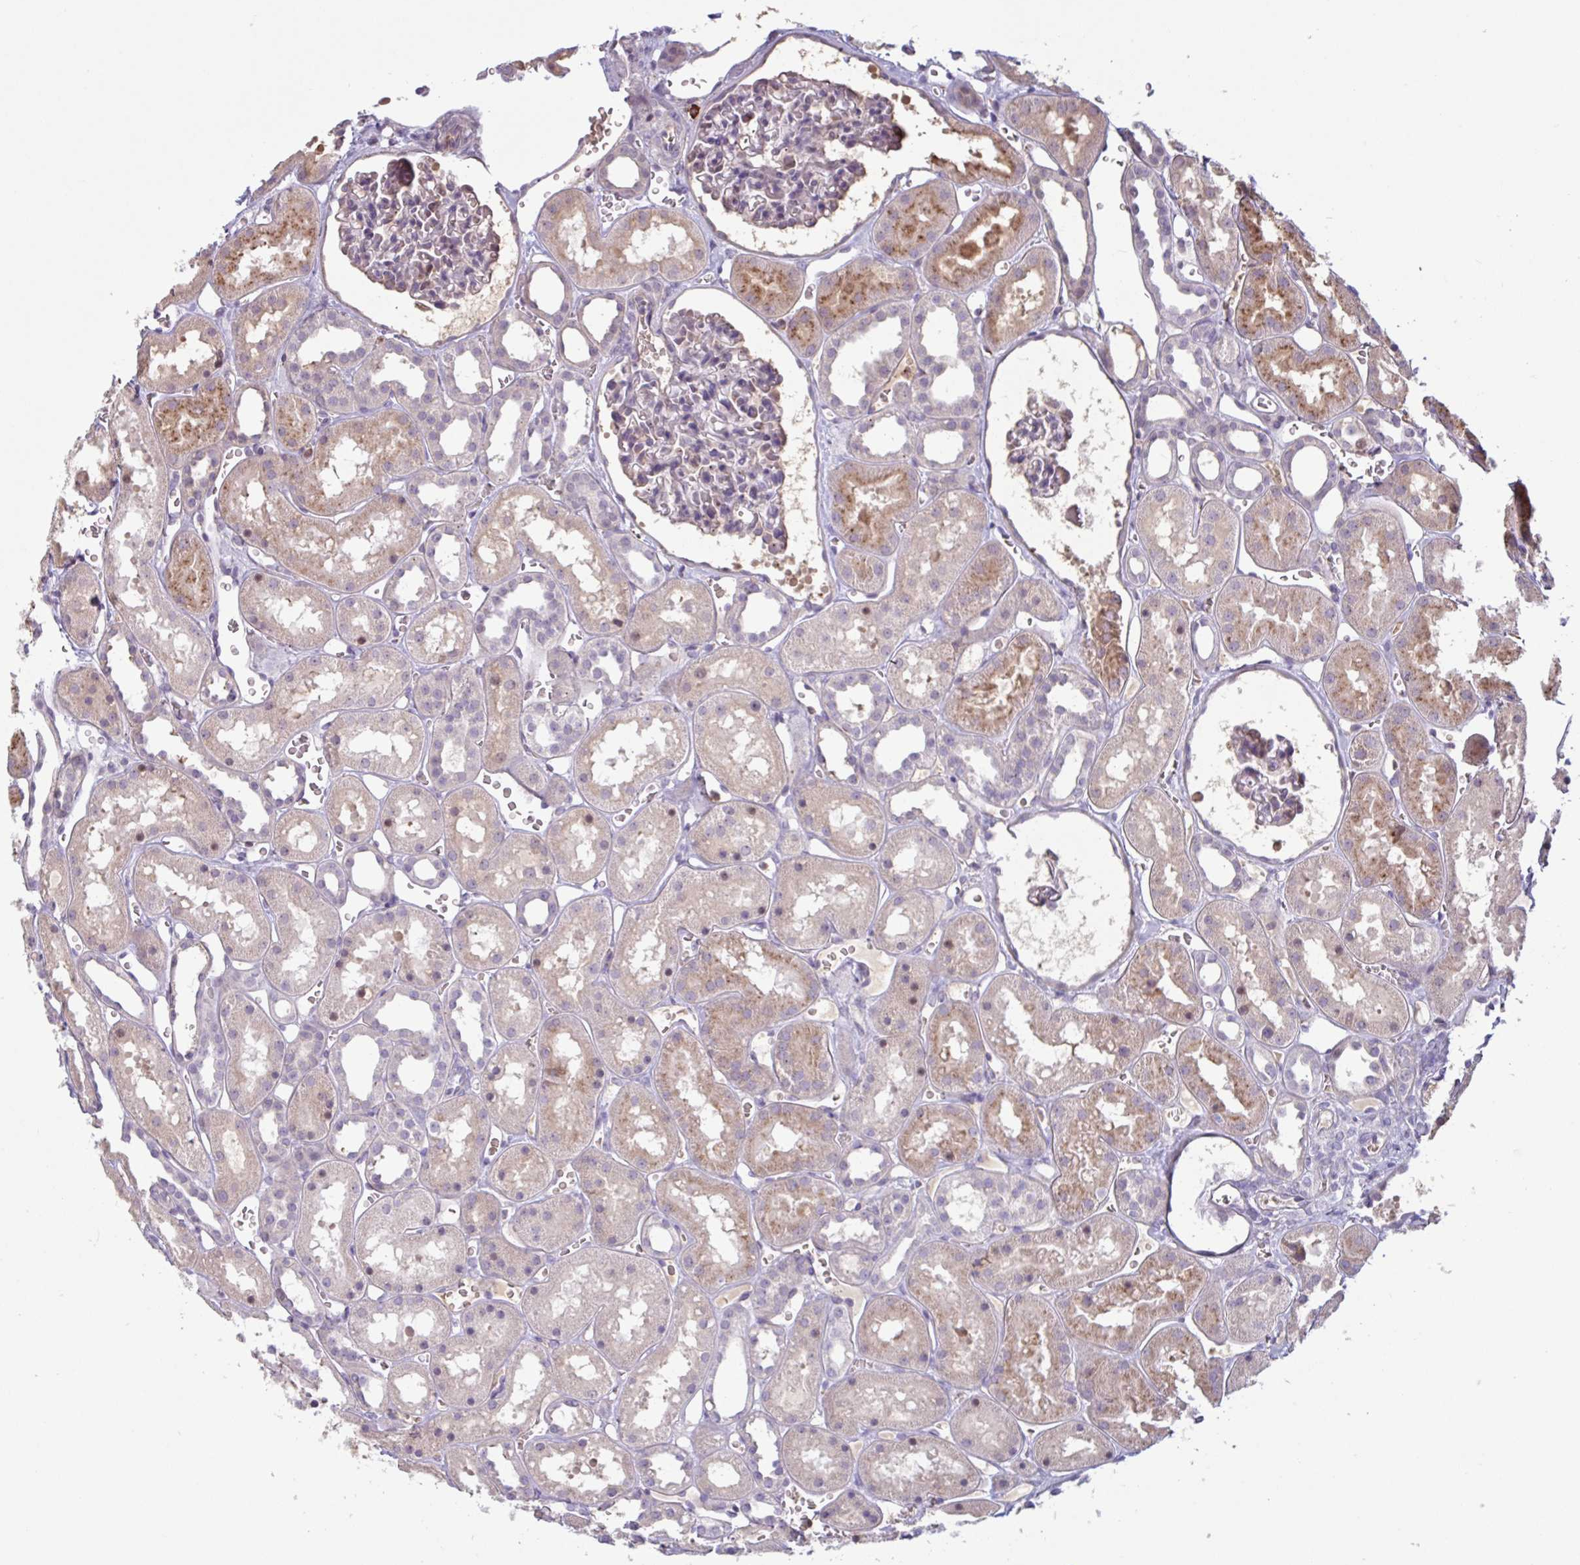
{"staining": {"intensity": "weak", "quantity": "<25%", "location": "cytoplasmic/membranous"}, "tissue": "kidney", "cell_type": "Cells in glomeruli", "image_type": "normal", "snomed": [{"axis": "morphology", "description": "Normal tissue, NOS"}, {"axis": "topography", "description": "Kidney"}], "caption": "This is a photomicrograph of immunohistochemistry staining of unremarkable kidney, which shows no positivity in cells in glomeruli.", "gene": "TAF1D", "patient": {"sex": "female", "age": 41}}